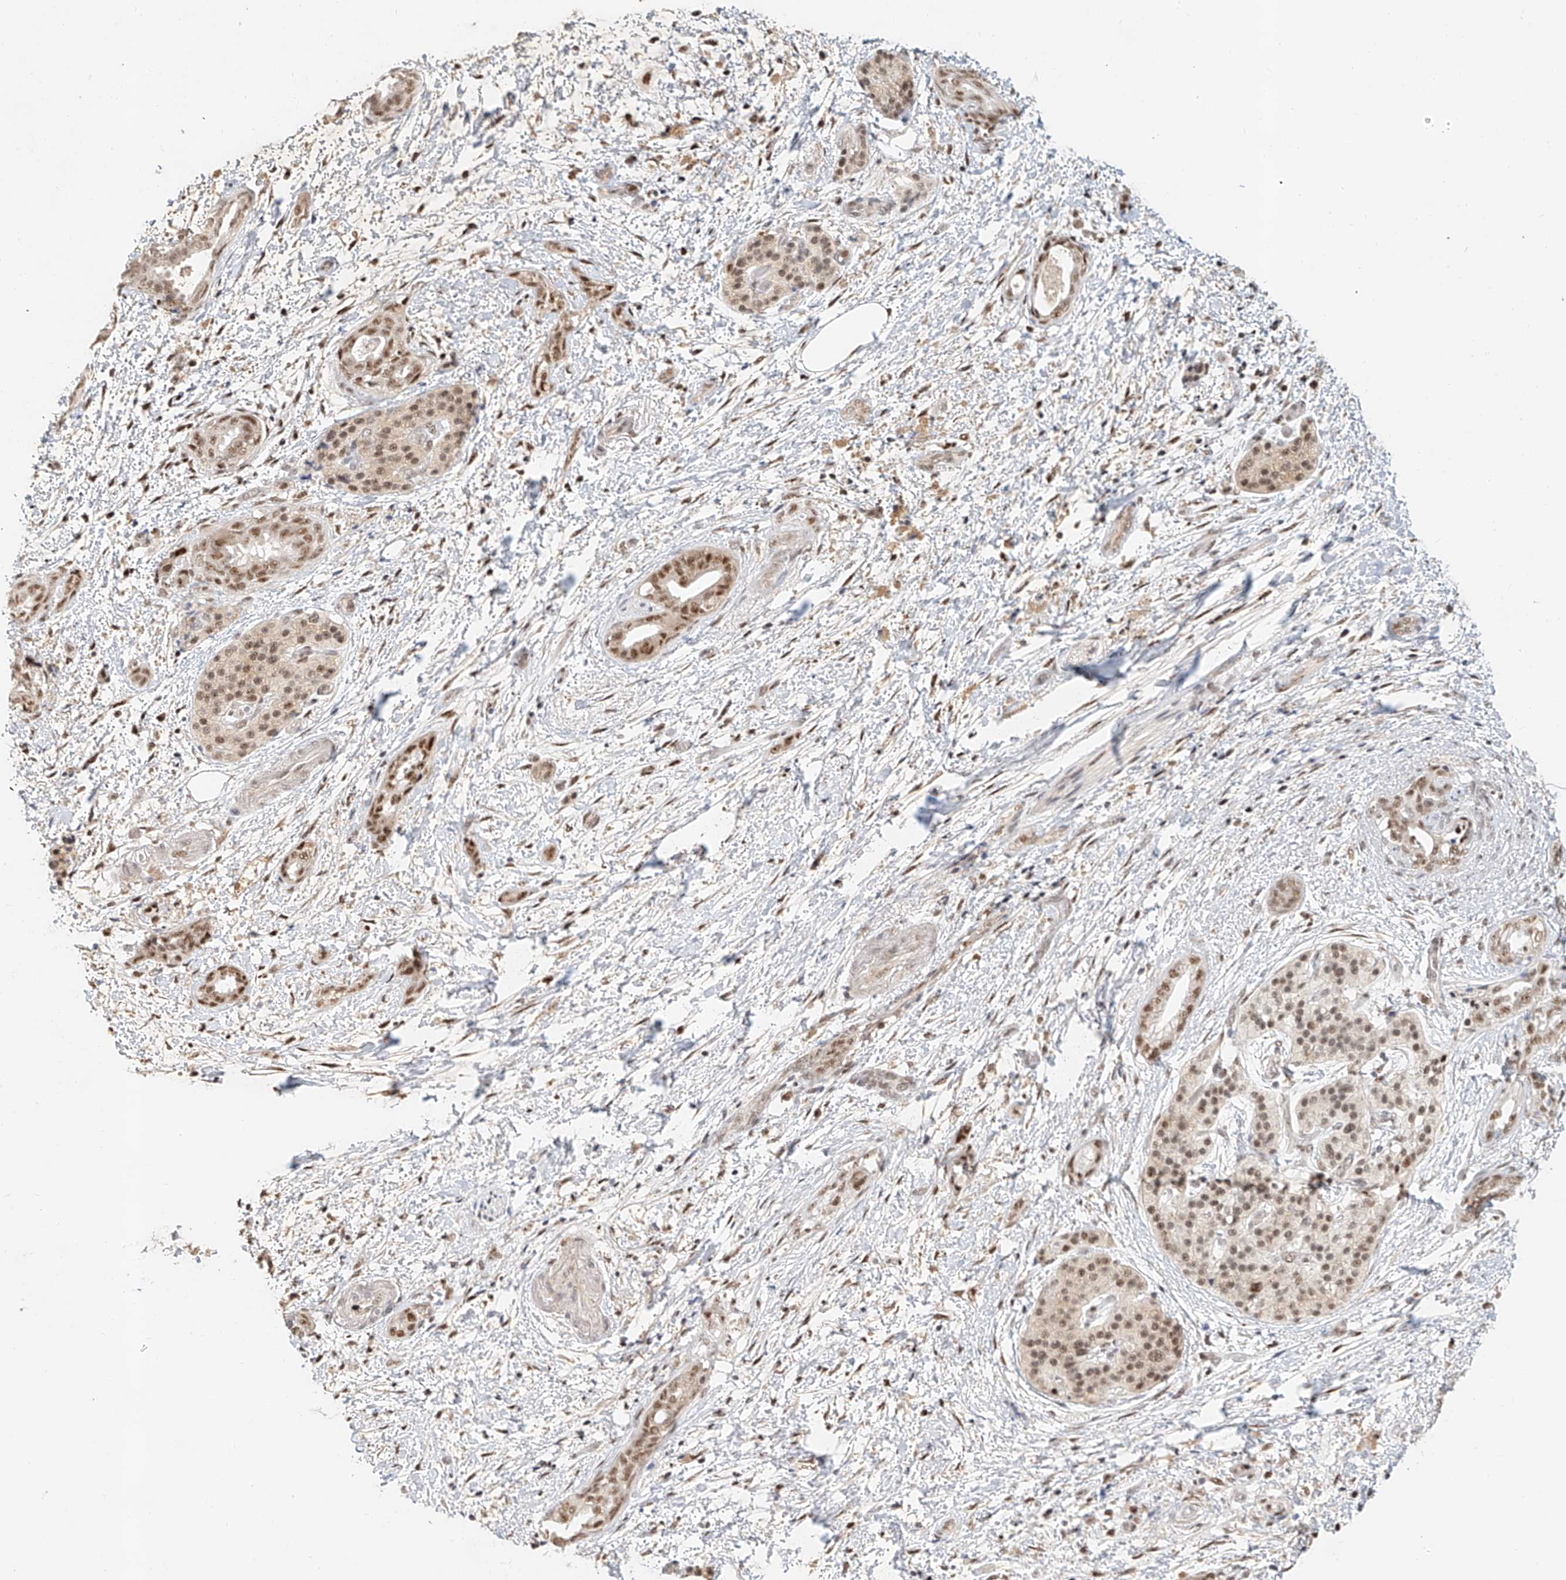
{"staining": {"intensity": "moderate", "quantity": ">75%", "location": "nuclear"}, "tissue": "pancreatic cancer", "cell_type": "Tumor cells", "image_type": "cancer", "snomed": [{"axis": "morphology", "description": "Normal tissue, NOS"}, {"axis": "morphology", "description": "Adenocarcinoma, NOS"}, {"axis": "topography", "description": "Pancreas"}, {"axis": "topography", "description": "Peripheral nerve tissue"}], "caption": "Brown immunohistochemical staining in pancreatic cancer (adenocarcinoma) displays moderate nuclear positivity in about >75% of tumor cells.", "gene": "CXorf58", "patient": {"sex": "female", "age": 63}}